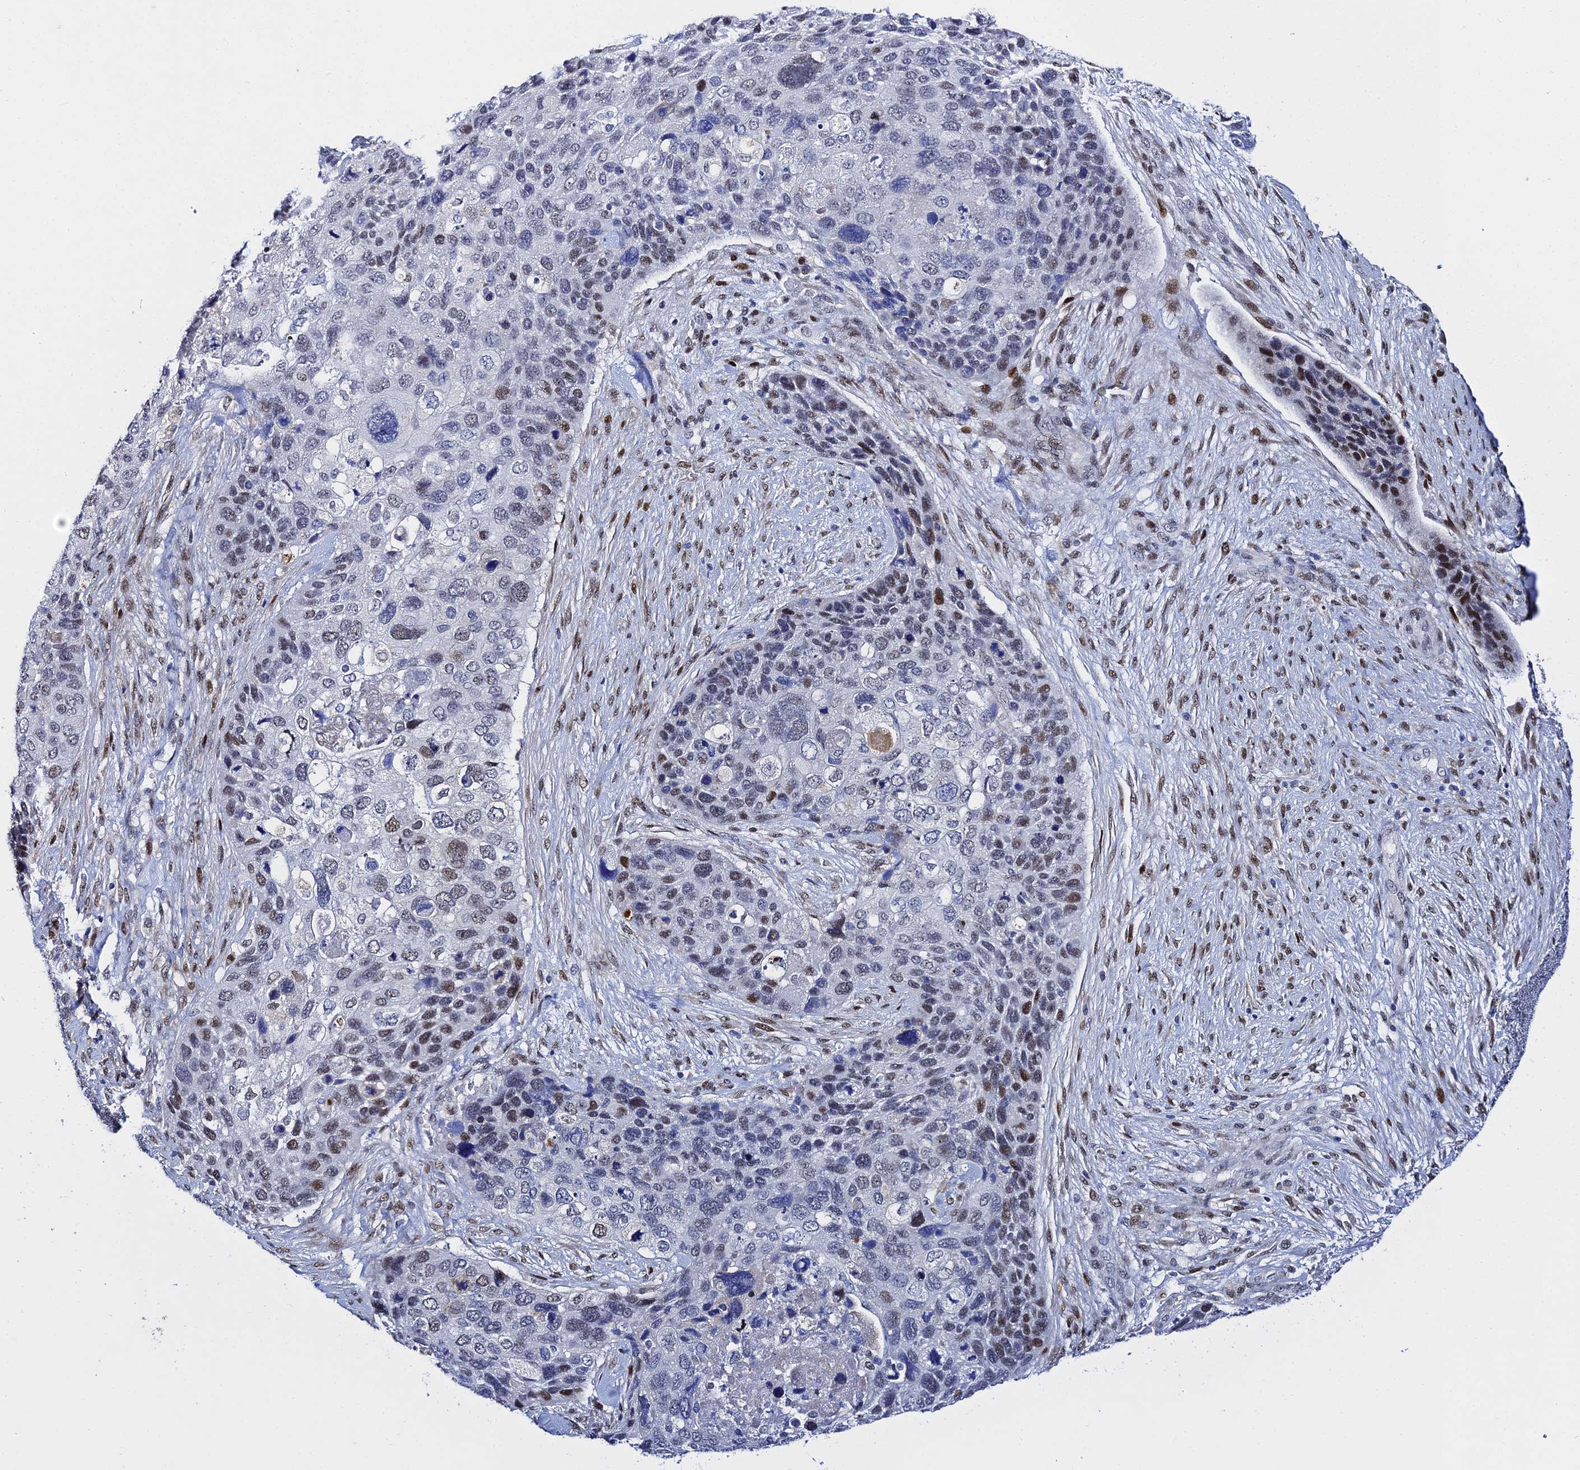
{"staining": {"intensity": "moderate", "quantity": "<25%", "location": "nuclear"}, "tissue": "skin cancer", "cell_type": "Tumor cells", "image_type": "cancer", "snomed": [{"axis": "morphology", "description": "Basal cell carcinoma"}, {"axis": "topography", "description": "Skin"}], "caption": "Immunohistochemical staining of basal cell carcinoma (skin) demonstrates moderate nuclear protein positivity in approximately <25% of tumor cells. Nuclei are stained in blue.", "gene": "POFUT2", "patient": {"sex": "female", "age": 74}}